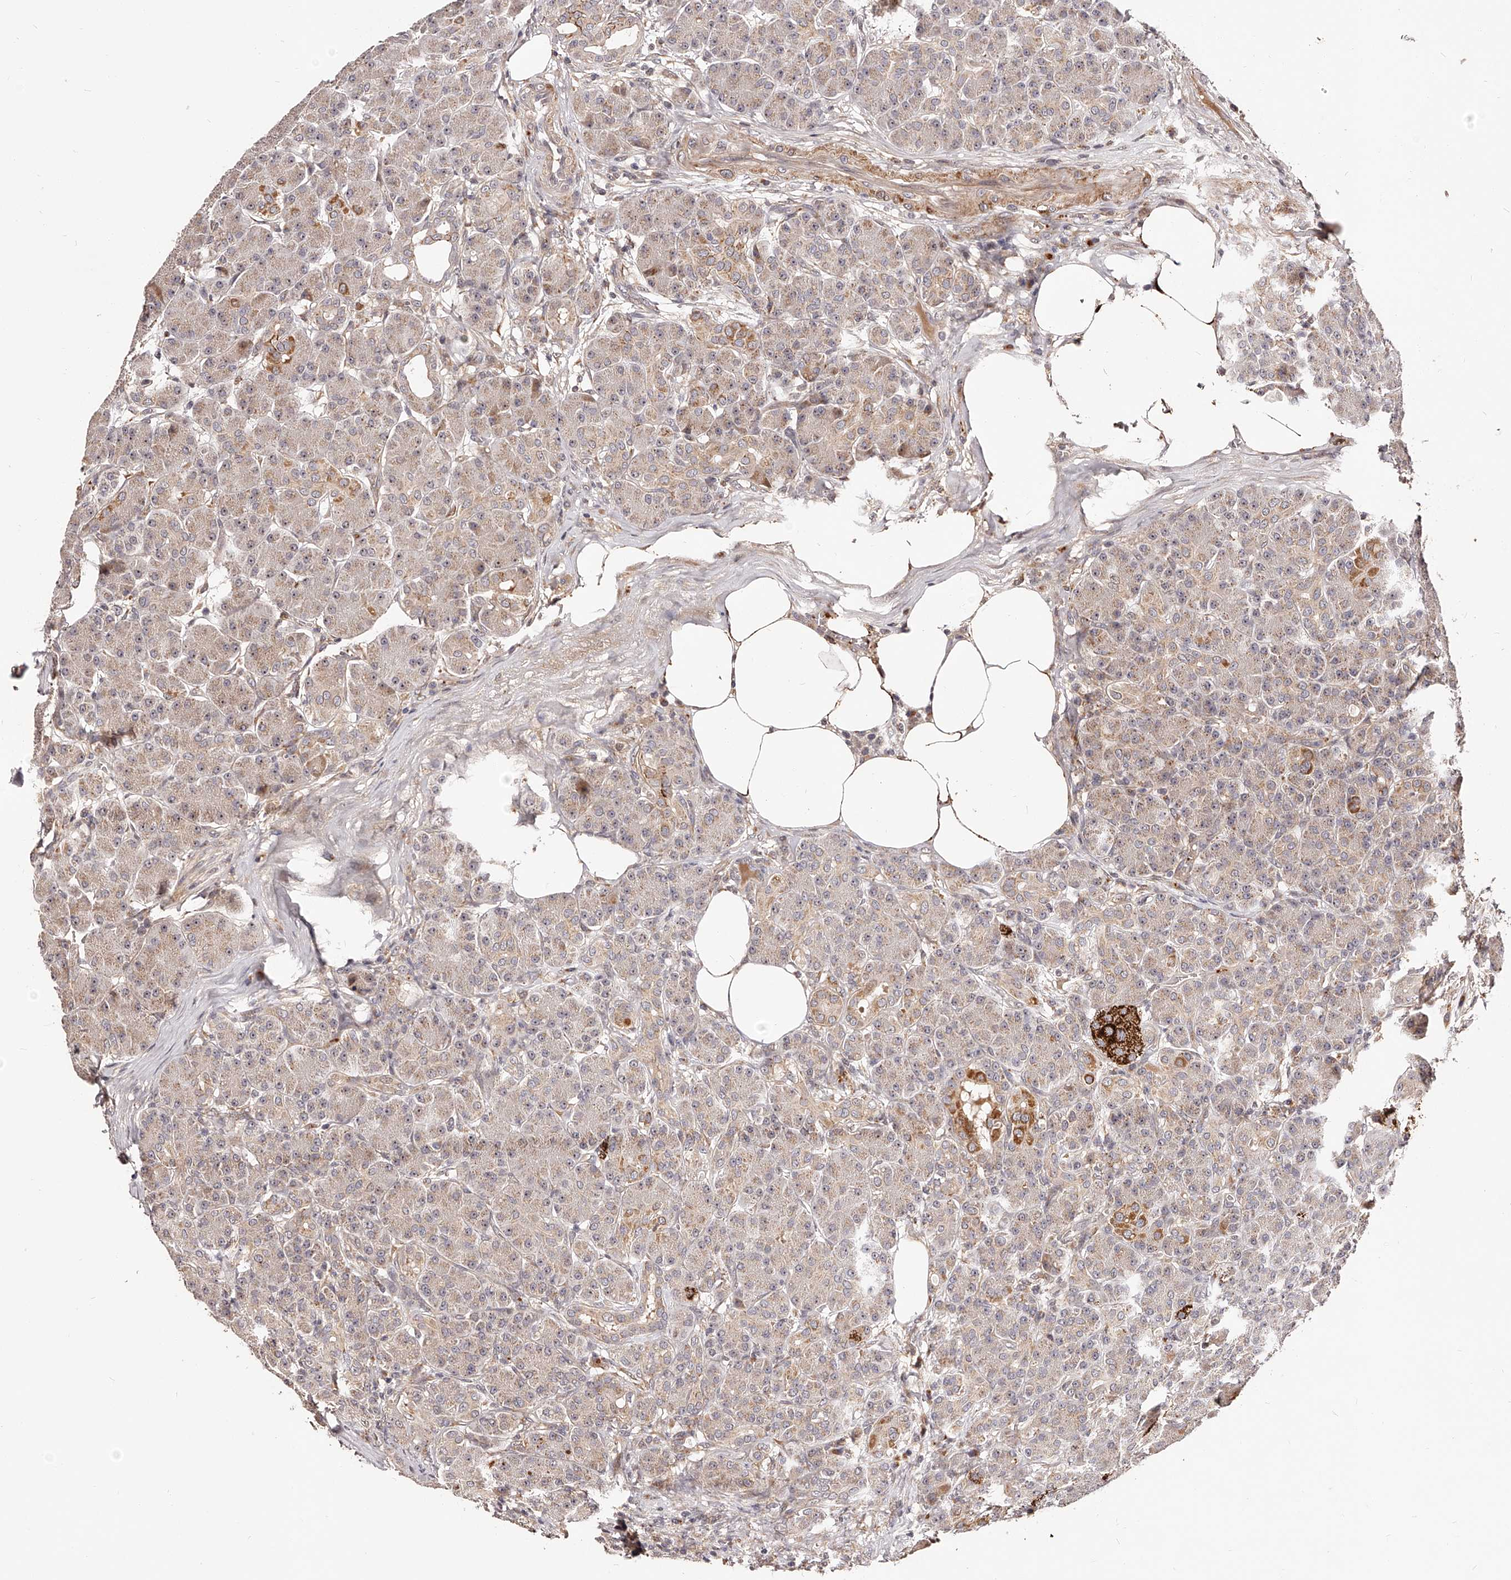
{"staining": {"intensity": "weak", "quantity": "25%-75%", "location": "cytoplasmic/membranous"}, "tissue": "pancreas", "cell_type": "Exocrine glandular cells", "image_type": "normal", "snomed": [{"axis": "morphology", "description": "Normal tissue, NOS"}, {"axis": "topography", "description": "Pancreas"}], "caption": "This photomicrograph exhibits immunohistochemistry (IHC) staining of normal pancreas, with low weak cytoplasmic/membranous expression in approximately 25%-75% of exocrine glandular cells.", "gene": "ZNF502", "patient": {"sex": "male", "age": 63}}